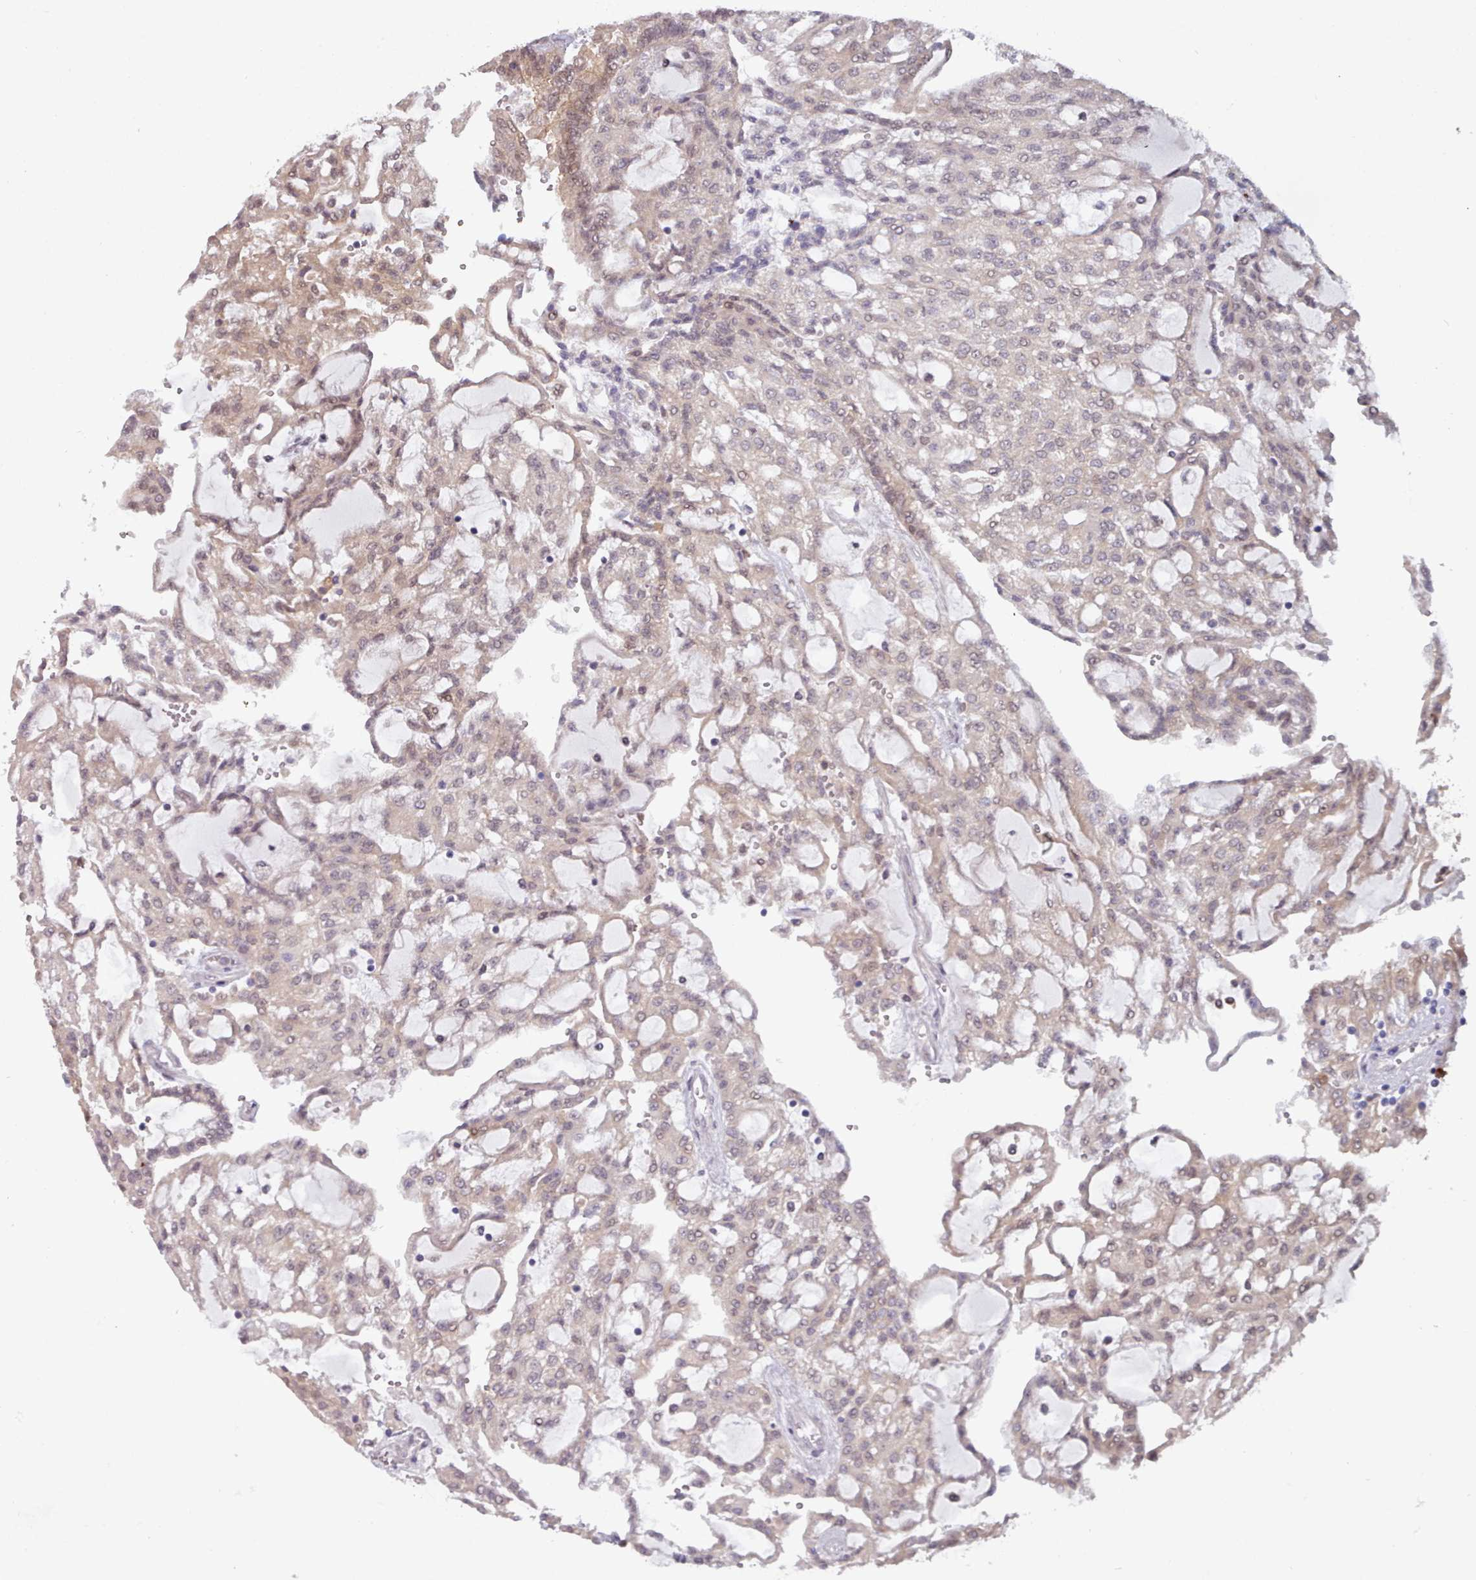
{"staining": {"intensity": "weak", "quantity": "25%-75%", "location": "cytoplasmic/membranous,nuclear"}, "tissue": "renal cancer", "cell_type": "Tumor cells", "image_type": "cancer", "snomed": [{"axis": "morphology", "description": "Adenocarcinoma, NOS"}, {"axis": "topography", "description": "Kidney"}], "caption": "Renal cancer stained for a protein (brown) demonstrates weak cytoplasmic/membranous and nuclear positive expression in approximately 25%-75% of tumor cells.", "gene": "CES3", "patient": {"sex": "male", "age": 63}}